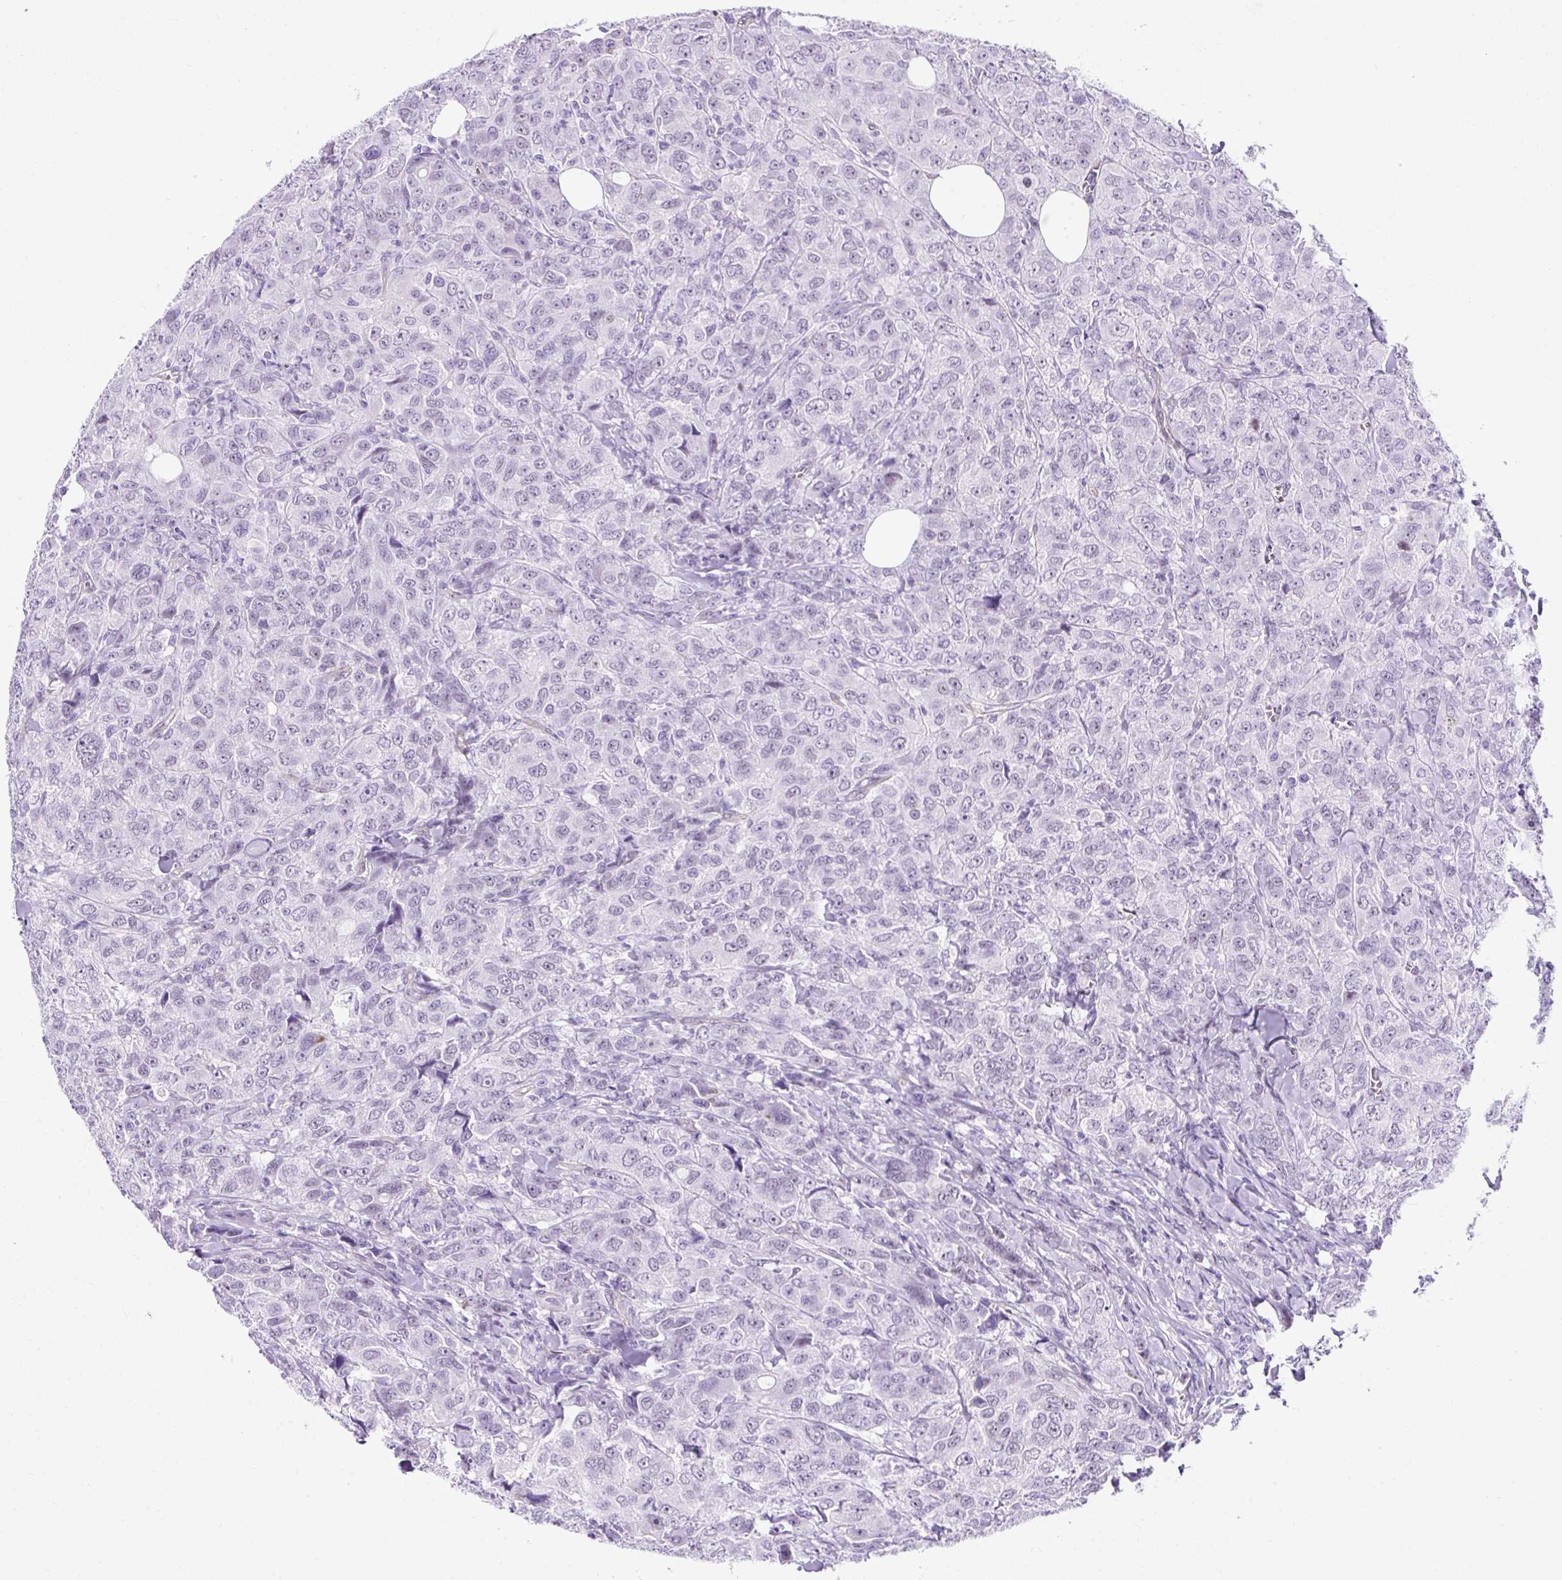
{"staining": {"intensity": "negative", "quantity": "none", "location": "none"}, "tissue": "breast cancer", "cell_type": "Tumor cells", "image_type": "cancer", "snomed": [{"axis": "morphology", "description": "Duct carcinoma"}, {"axis": "topography", "description": "Breast"}], "caption": "A micrograph of human breast intraductal carcinoma is negative for staining in tumor cells.", "gene": "KRT12", "patient": {"sex": "female", "age": 43}}